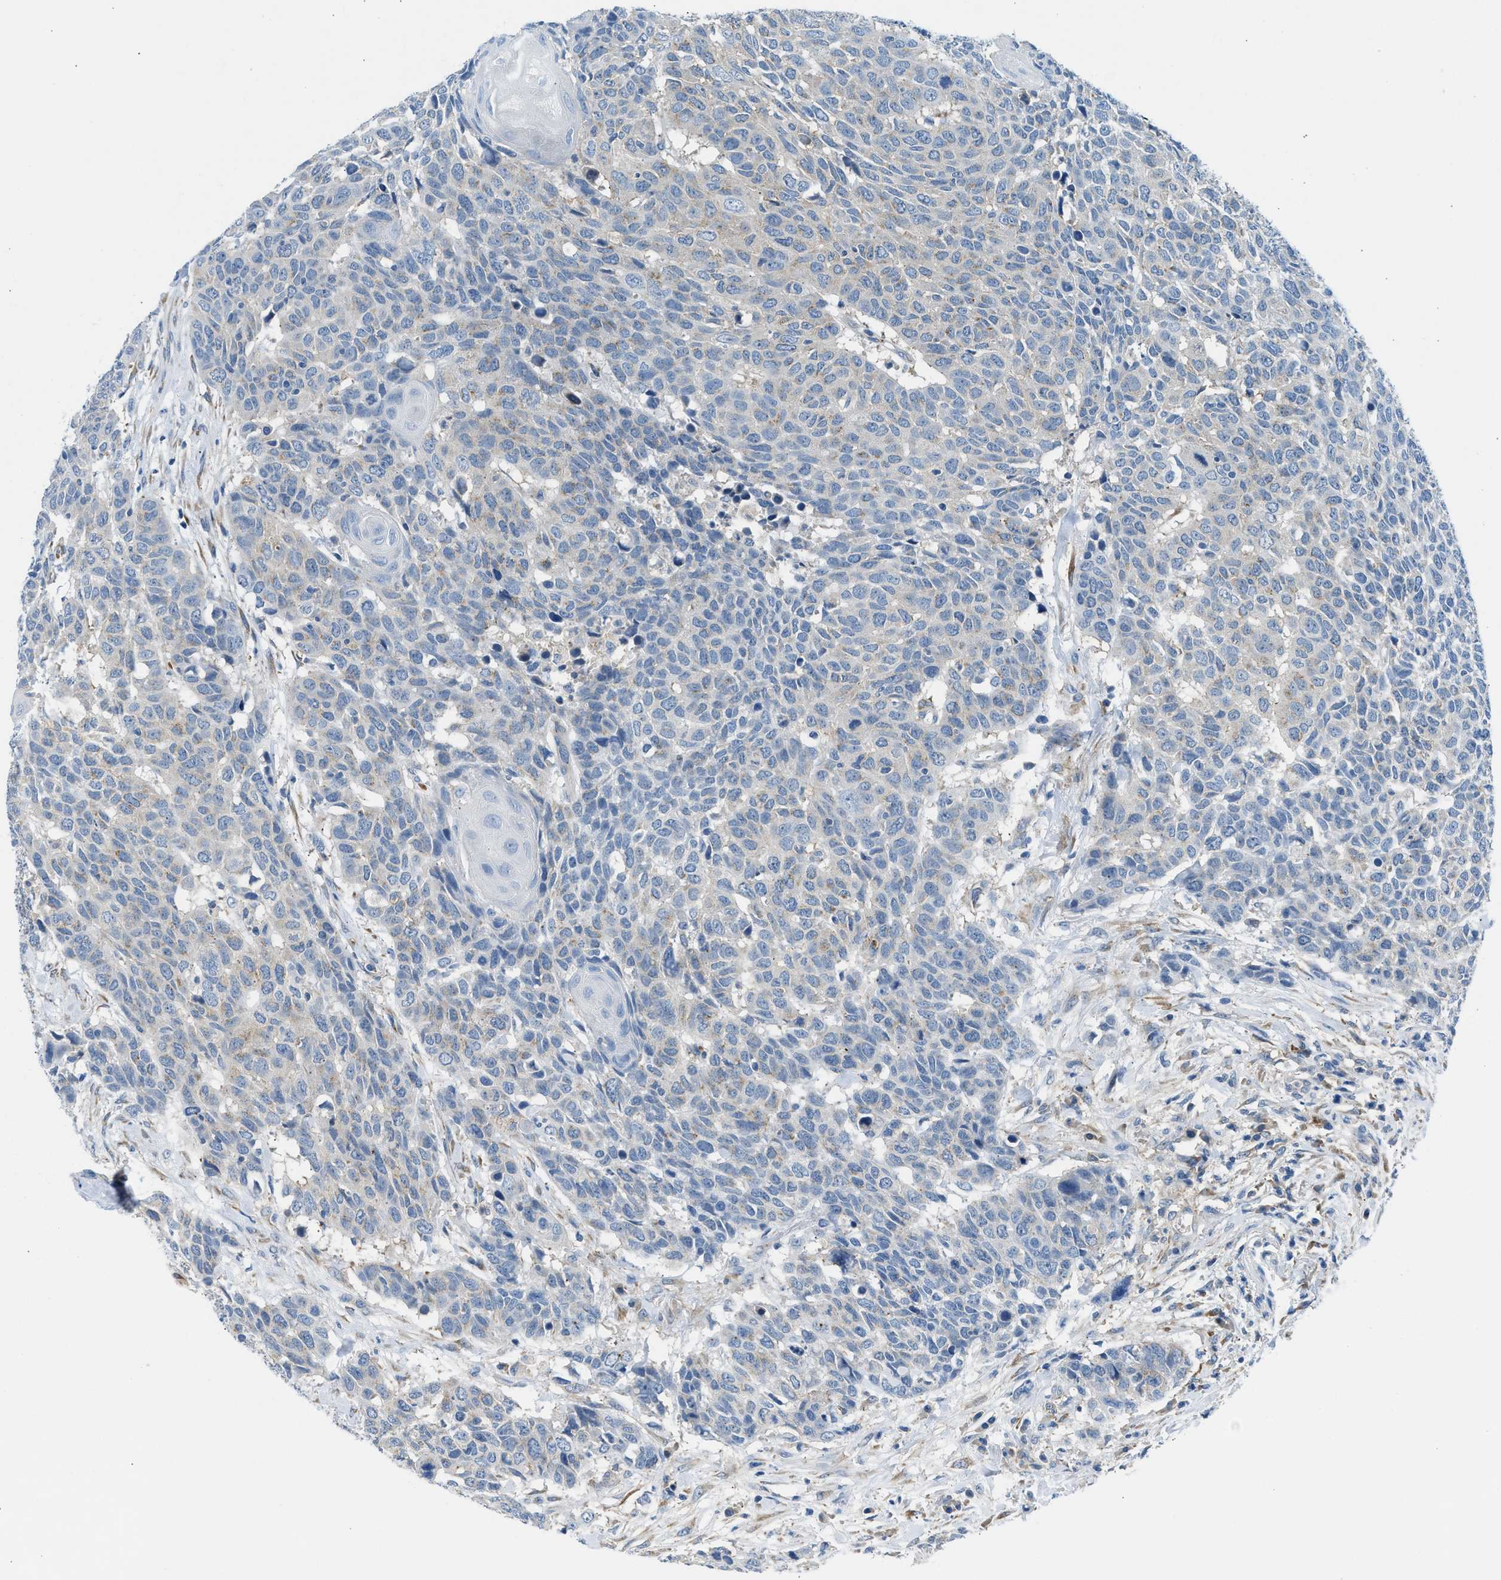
{"staining": {"intensity": "negative", "quantity": "none", "location": "none"}, "tissue": "head and neck cancer", "cell_type": "Tumor cells", "image_type": "cancer", "snomed": [{"axis": "morphology", "description": "Squamous cell carcinoma, NOS"}, {"axis": "topography", "description": "Head-Neck"}], "caption": "The image demonstrates no staining of tumor cells in squamous cell carcinoma (head and neck).", "gene": "BNC2", "patient": {"sex": "male", "age": 66}}